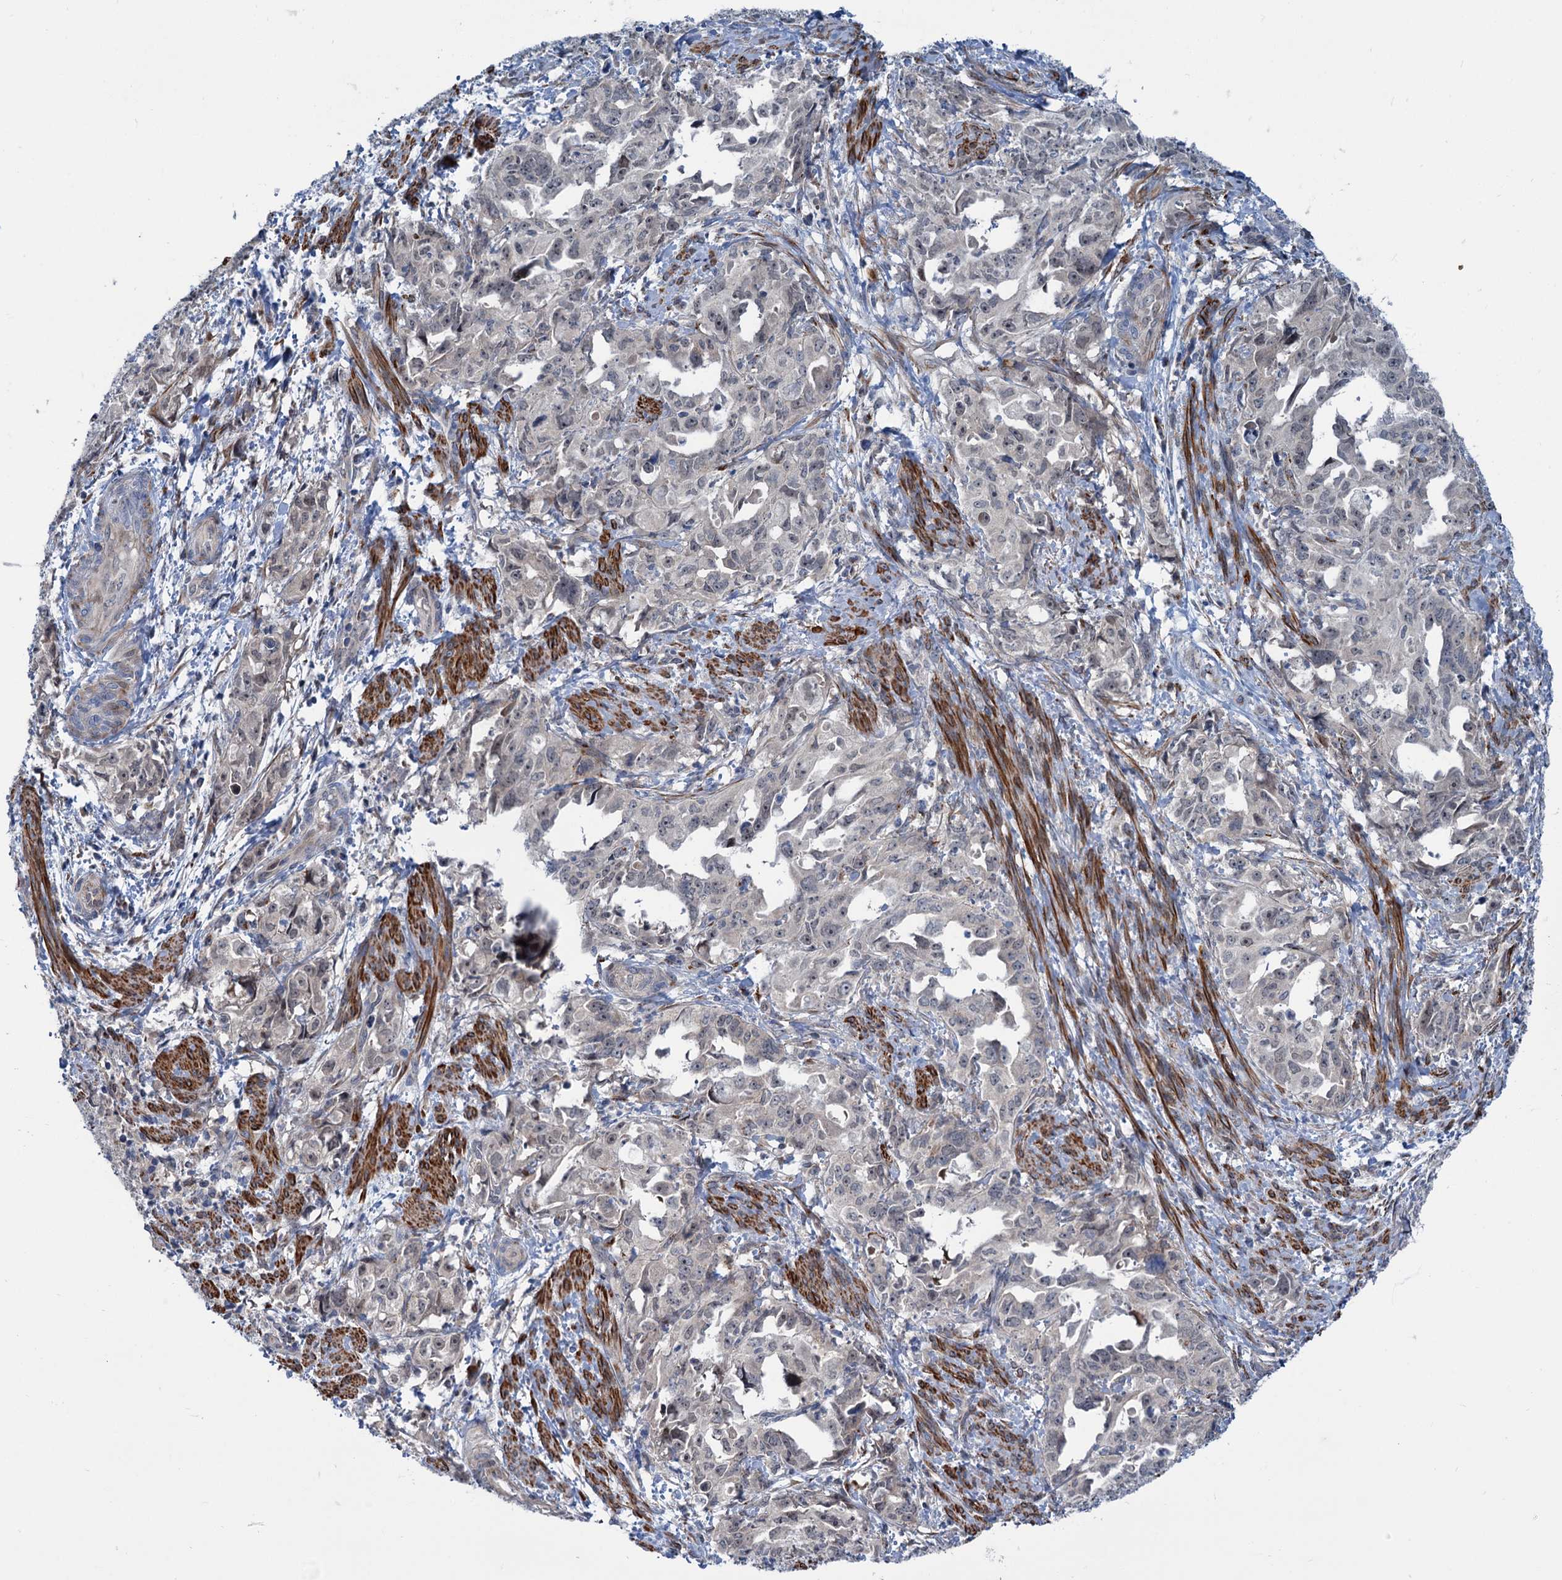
{"staining": {"intensity": "negative", "quantity": "none", "location": "none"}, "tissue": "endometrial cancer", "cell_type": "Tumor cells", "image_type": "cancer", "snomed": [{"axis": "morphology", "description": "Adenocarcinoma, NOS"}, {"axis": "topography", "description": "Endometrium"}], "caption": "This image is of endometrial adenocarcinoma stained with immunohistochemistry (IHC) to label a protein in brown with the nuclei are counter-stained blue. There is no positivity in tumor cells. (Immunohistochemistry, brightfield microscopy, high magnification).", "gene": "ELP4", "patient": {"sex": "female", "age": 65}}